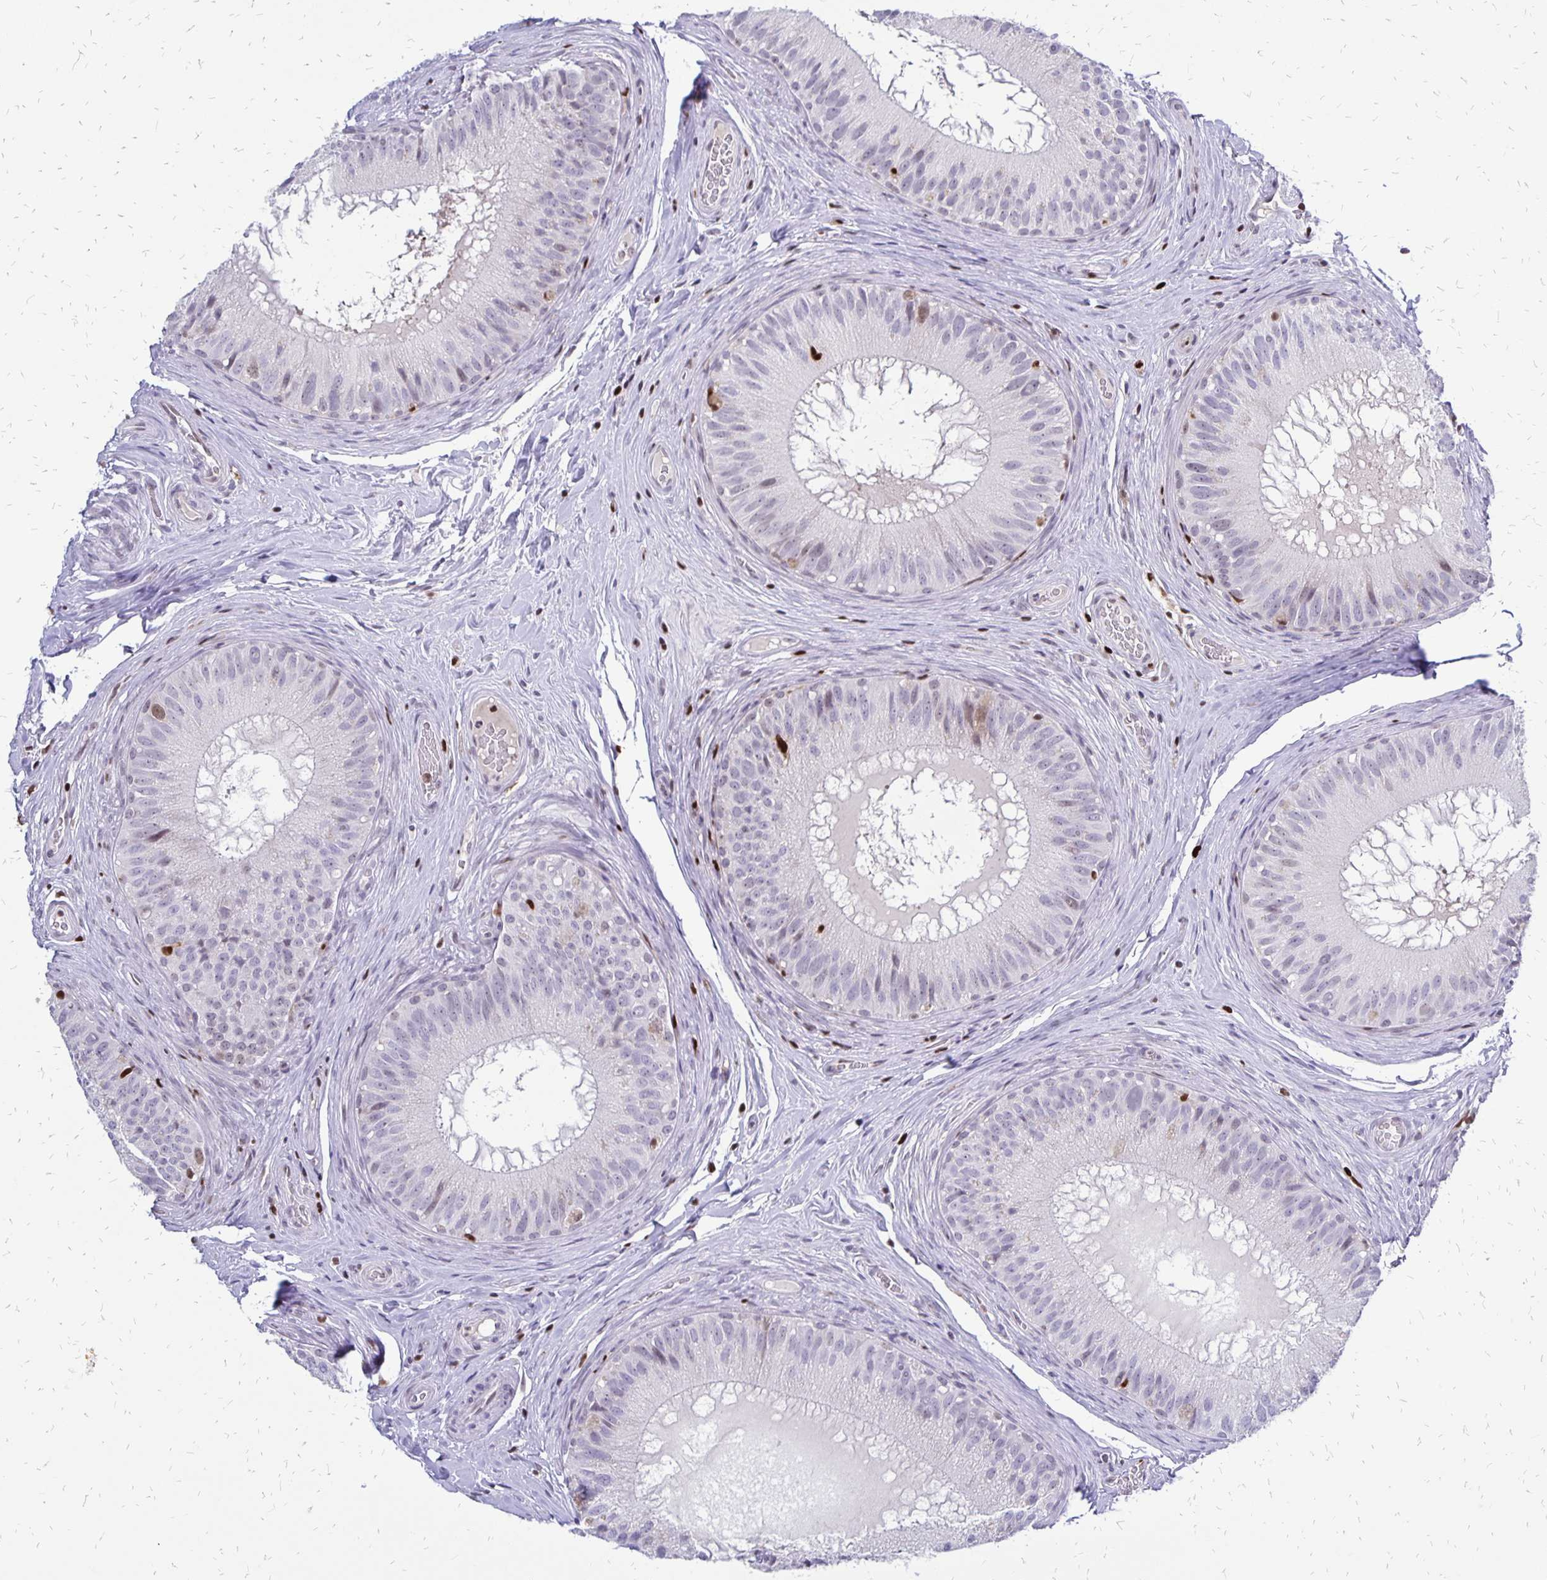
{"staining": {"intensity": "weak", "quantity": "<25%", "location": "nuclear"}, "tissue": "epididymis", "cell_type": "Glandular cells", "image_type": "normal", "snomed": [{"axis": "morphology", "description": "Normal tissue, NOS"}, {"axis": "topography", "description": "Epididymis"}], "caption": "Immunohistochemistry (IHC) of normal human epididymis exhibits no staining in glandular cells. (DAB (3,3'-diaminobenzidine) IHC visualized using brightfield microscopy, high magnification).", "gene": "DCK", "patient": {"sex": "male", "age": 34}}